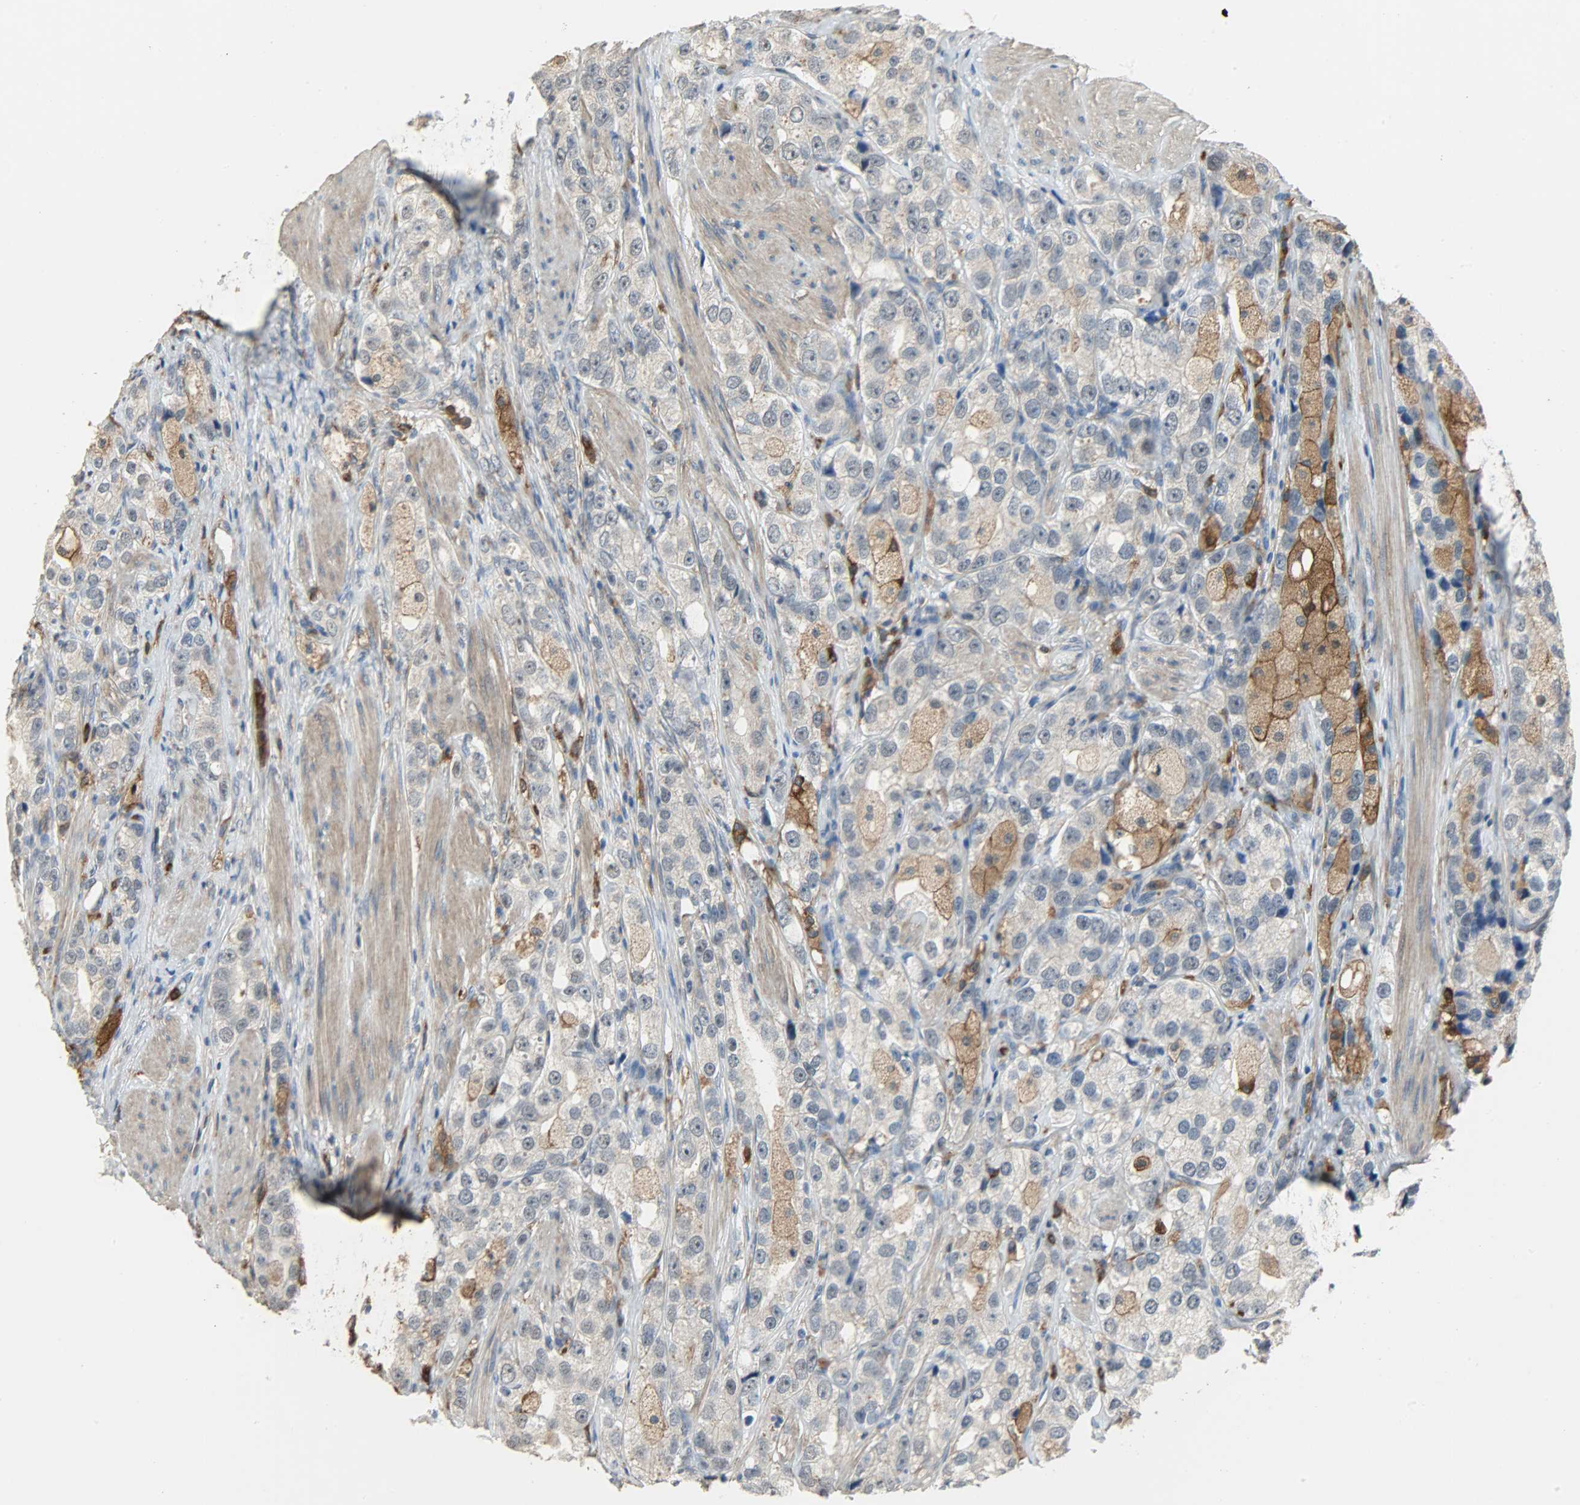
{"staining": {"intensity": "weak", "quantity": "<25%", "location": "cytoplasmic/membranous"}, "tissue": "prostate cancer", "cell_type": "Tumor cells", "image_type": "cancer", "snomed": [{"axis": "morphology", "description": "Adenocarcinoma, High grade"}, {"axis": "topography", "description": "Prostate"}], "caption": "DAB (3,3'-diaminobenzidine) immunohistochemical staining of prostate cancer (adenocarcinoma (high-grade)) reveals no significant staining in tumor cells. The staining is performed using DAB brown chromogen with nuclei counter-stained in using hematoxylin.", "gene": "SKAP2", "patient": {"sex": "male", "age": 63}}